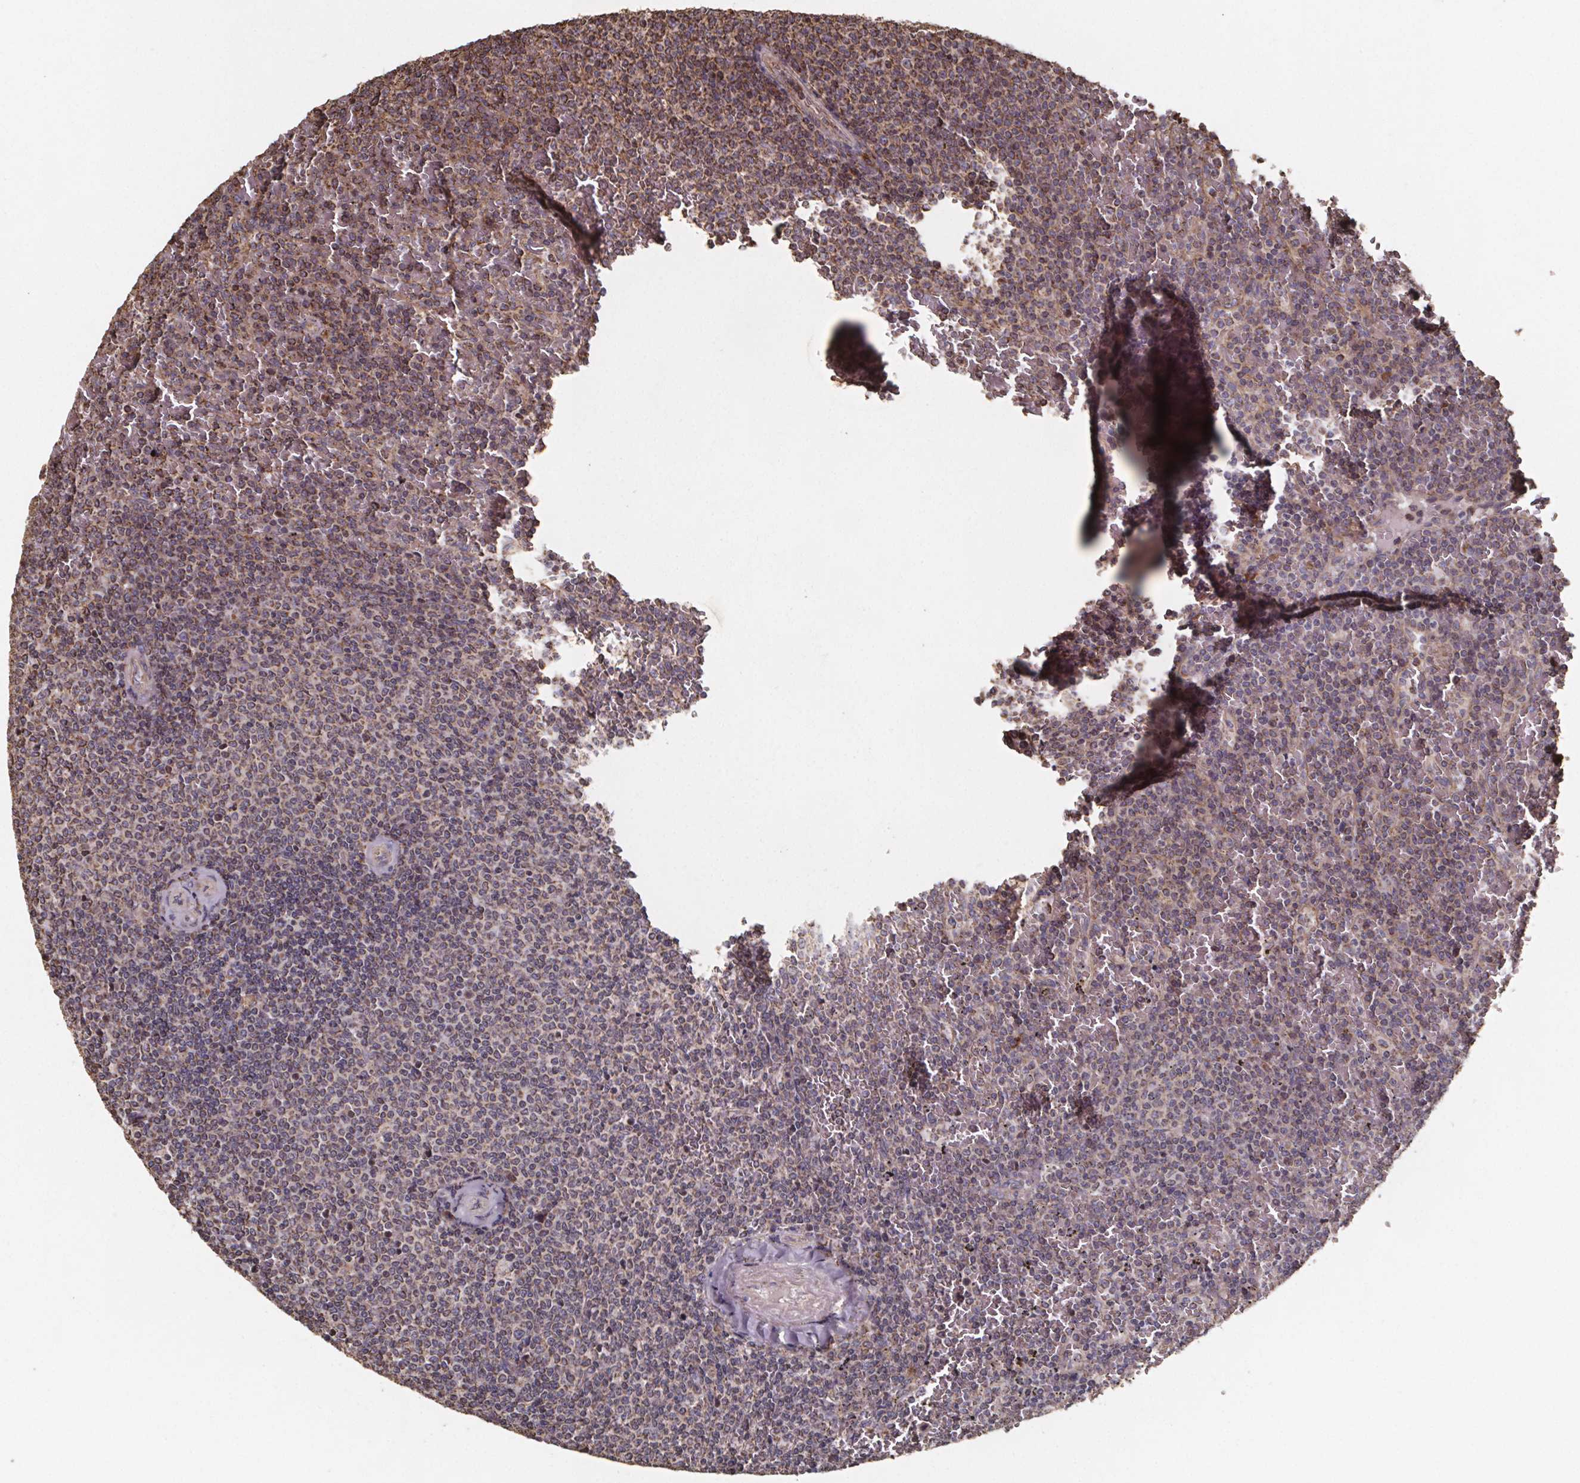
{"staining": {"intensity": "moderate", "quantity": ">75%", "location": "cytoplasmic/membranous"}, "tissue": "lymphoma", "cell_type": "Tumor cells", "image_type": "cancer", "snomed": [{"axis": "morphology", "description": "Malignant lymphoma, non-Hodgkin's type, Low grade"}, {"axis": "topography", "description": "Spleen"}], "caption": "Low-grade malignant lymphoma, non-Hodgkin's type stained with IHC shows moderate cytoplasmic/membranous expression in approximately >75% of tumor cells. (DAB = brown stain, brightfield microscopy at high magnification).", "gene": "SLC35D2", "patient": {"sex": "female", "age": 77}}